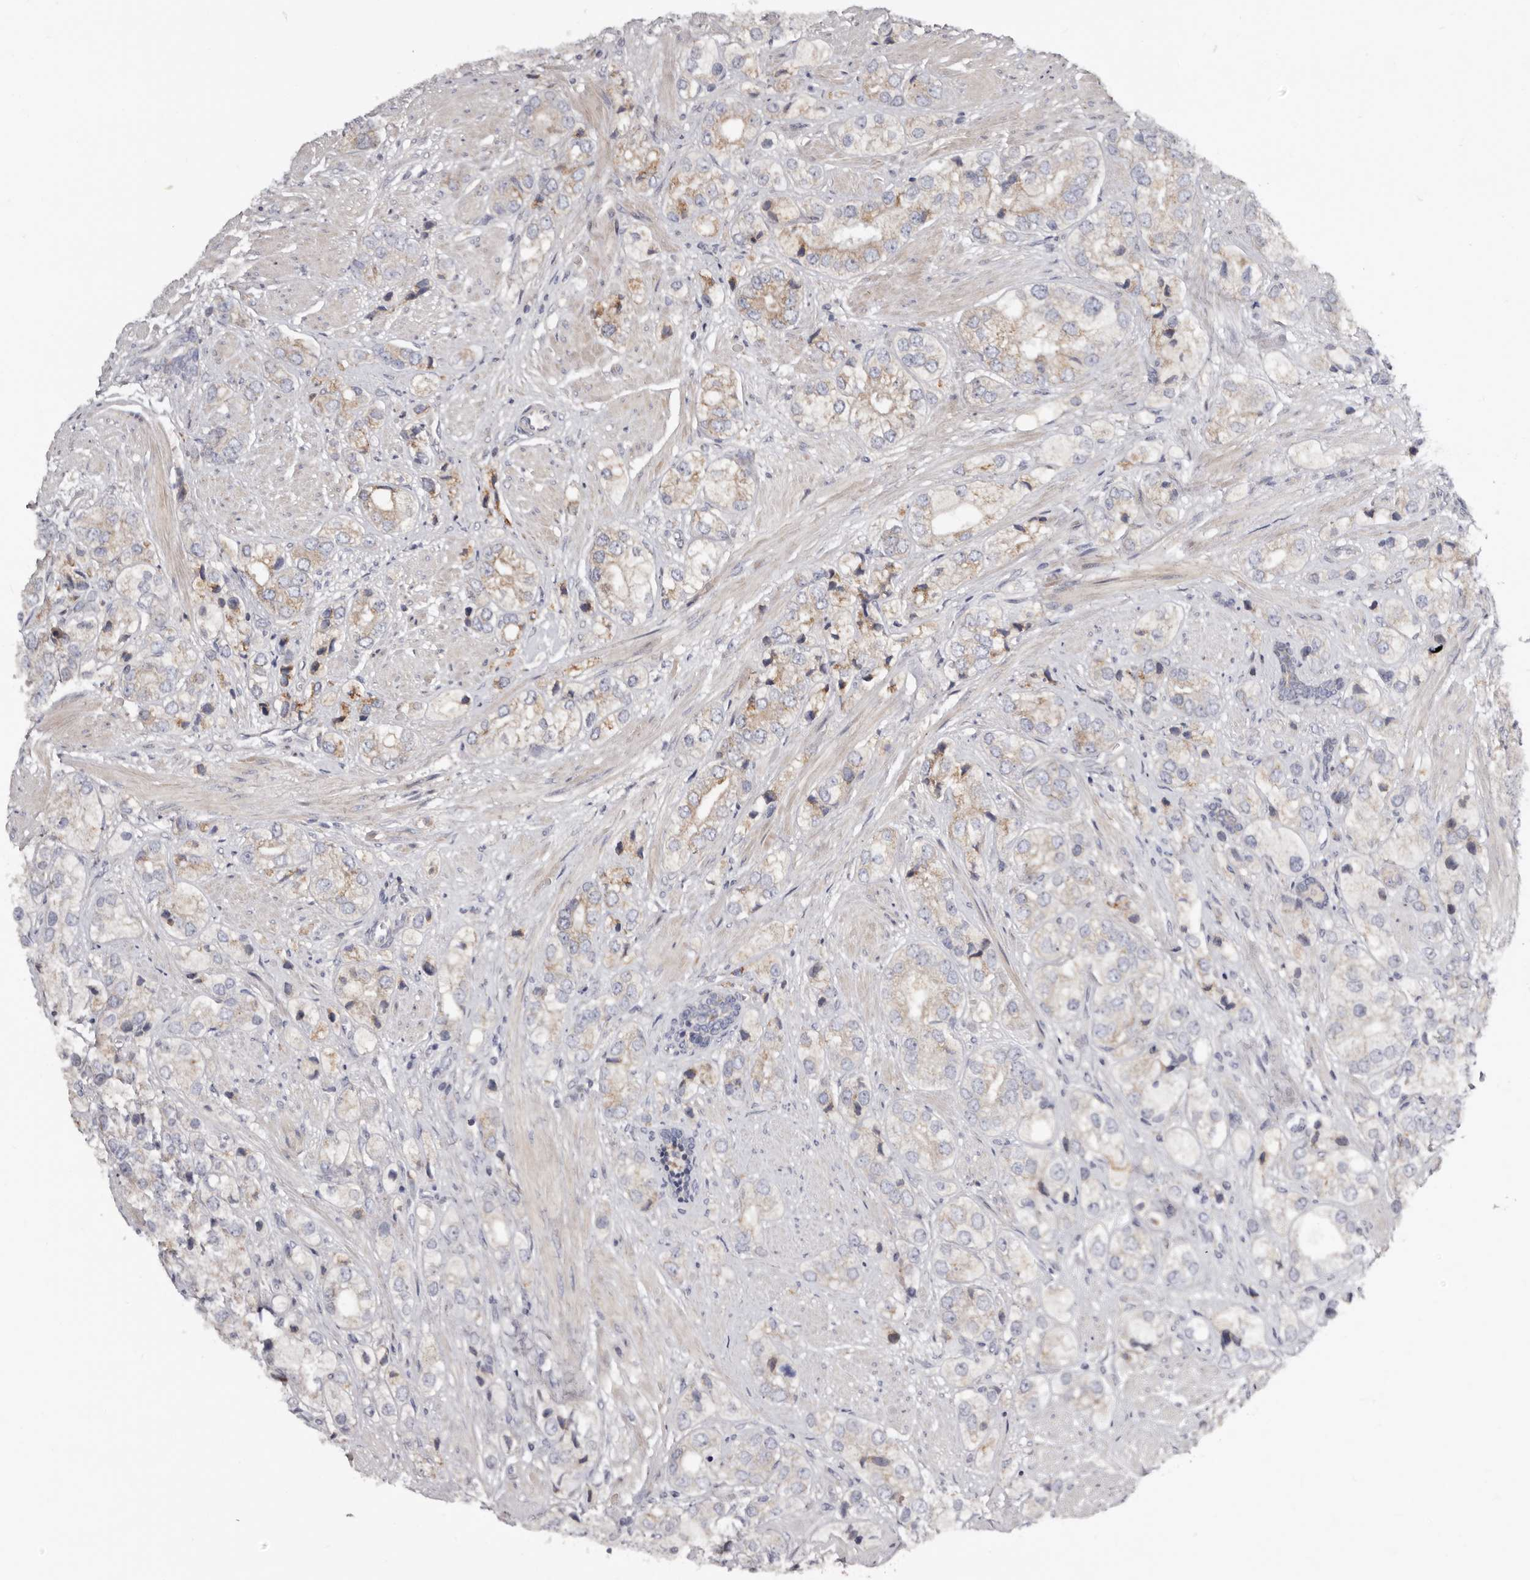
{"staining": {"intensity": "weak", "quantity": "25%-75%", "location": "cytoplasmic/membranous"}, "tissue": "prostate cancer", "cell_type": "Tumor cells", "image_type": "cancer", "snomed": [{"axis": "morphology", "description": "Adenocarcinoma, High grade"}, {"axis": "topography", "description": "Prostate"}], "caption": "Protein expression analysis of human prostate high-grade adenocarcinoma reveals weak cytoplasmic/membranous expression in about 25%-75% of tumor cells.", "gene": "ASIC5", "patient": {"sex": "male", "age": 50}}